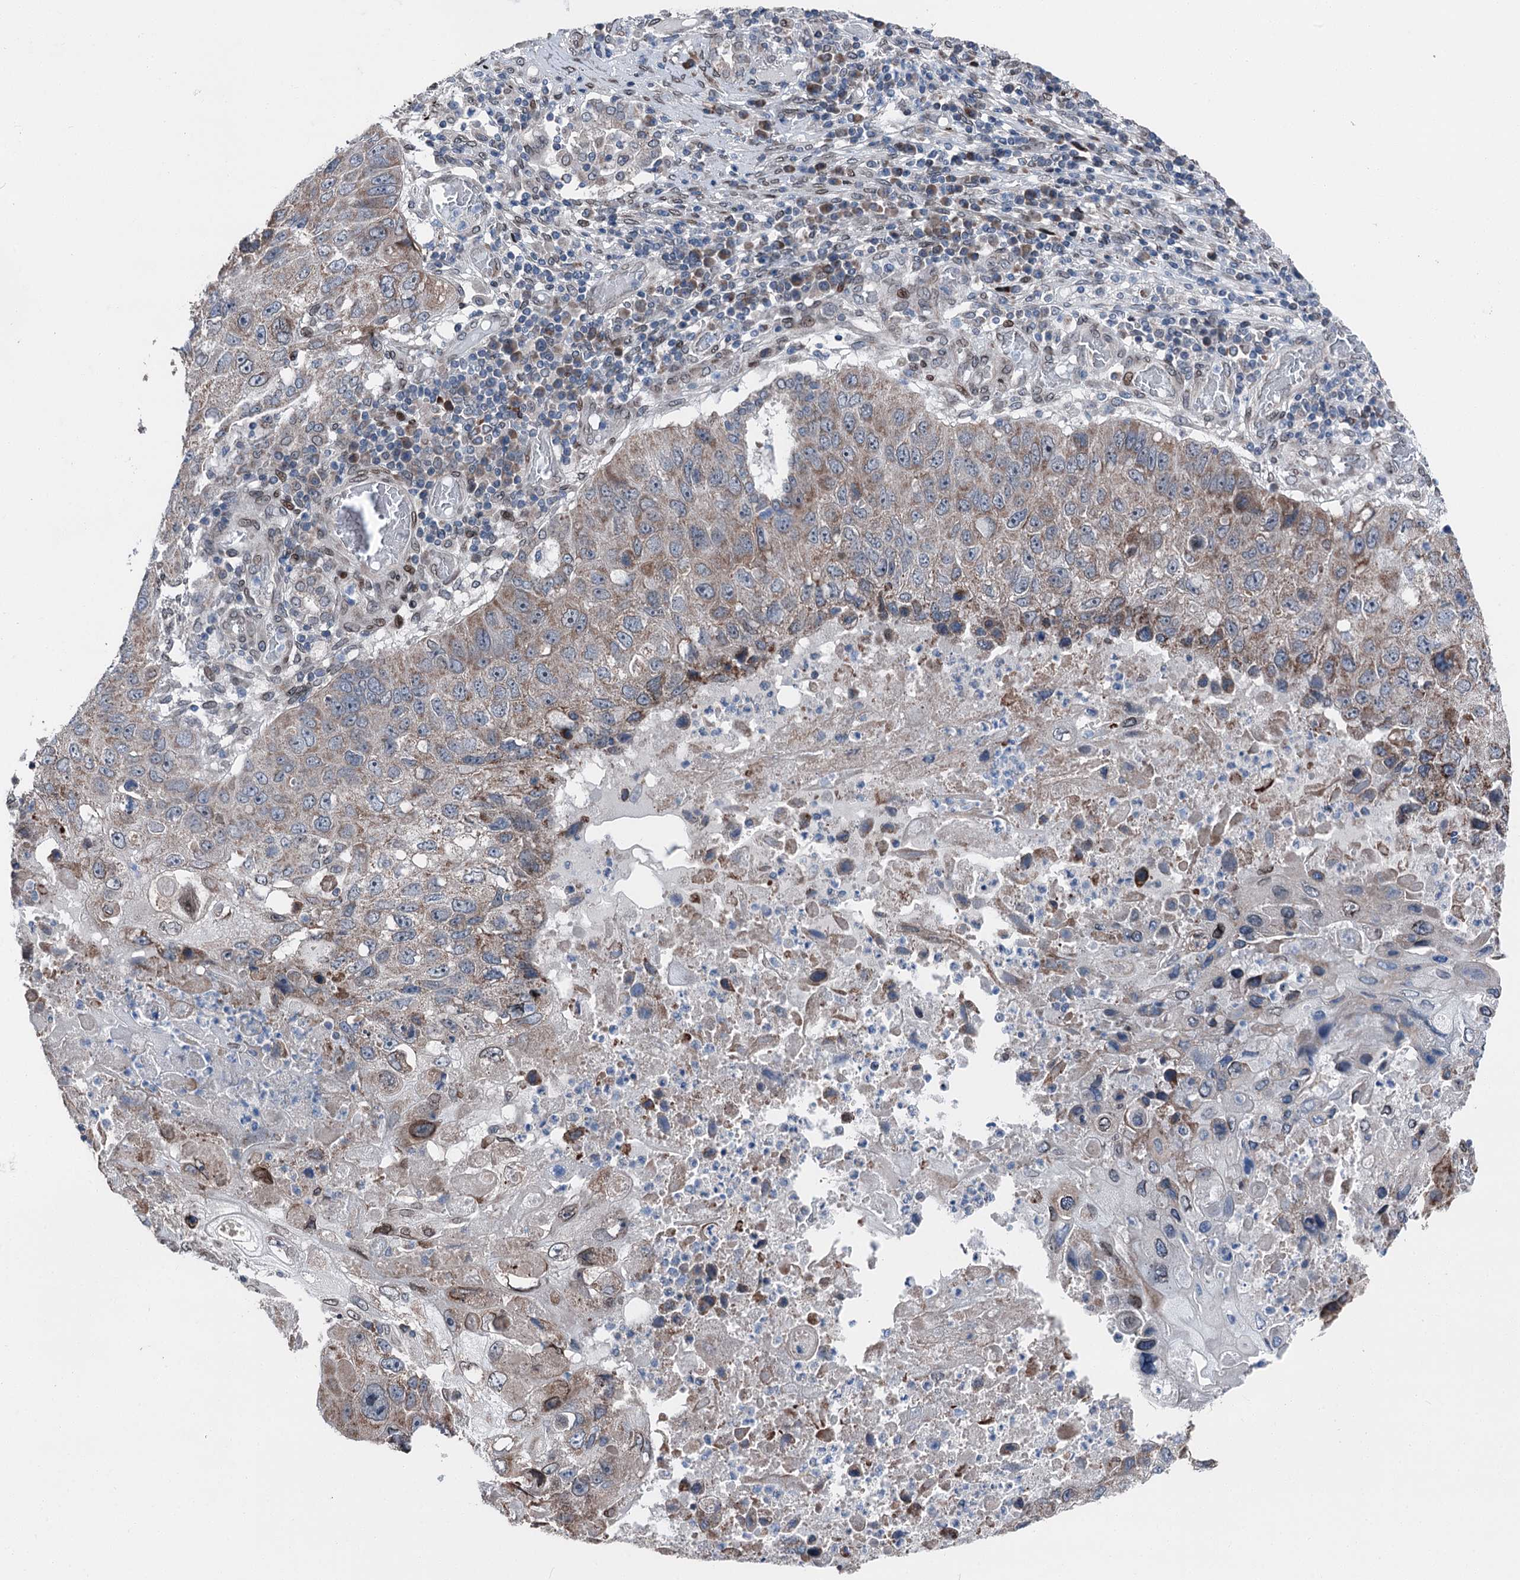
{"staining": {"intensity": "weak", "quantity": ">75%", "location": "cytoplasmic/membranous"}, "tissue": "lung cancer", "cell_type": "Tumor cells", "image_type": "cancer", "snomed": [{"axis": "morphology", "description": "Squamous cell carcinoma, NOS"}, {"axis": "topography", "description": "Lung"}], "caption": "Lung cancer stained with DAB IHC reveals low levels of weak cytoplasmic/membranous staining in about >75% of tumor cells.", "gene": "MRPL14", "patient": {"sex": "male", "age": 61}}